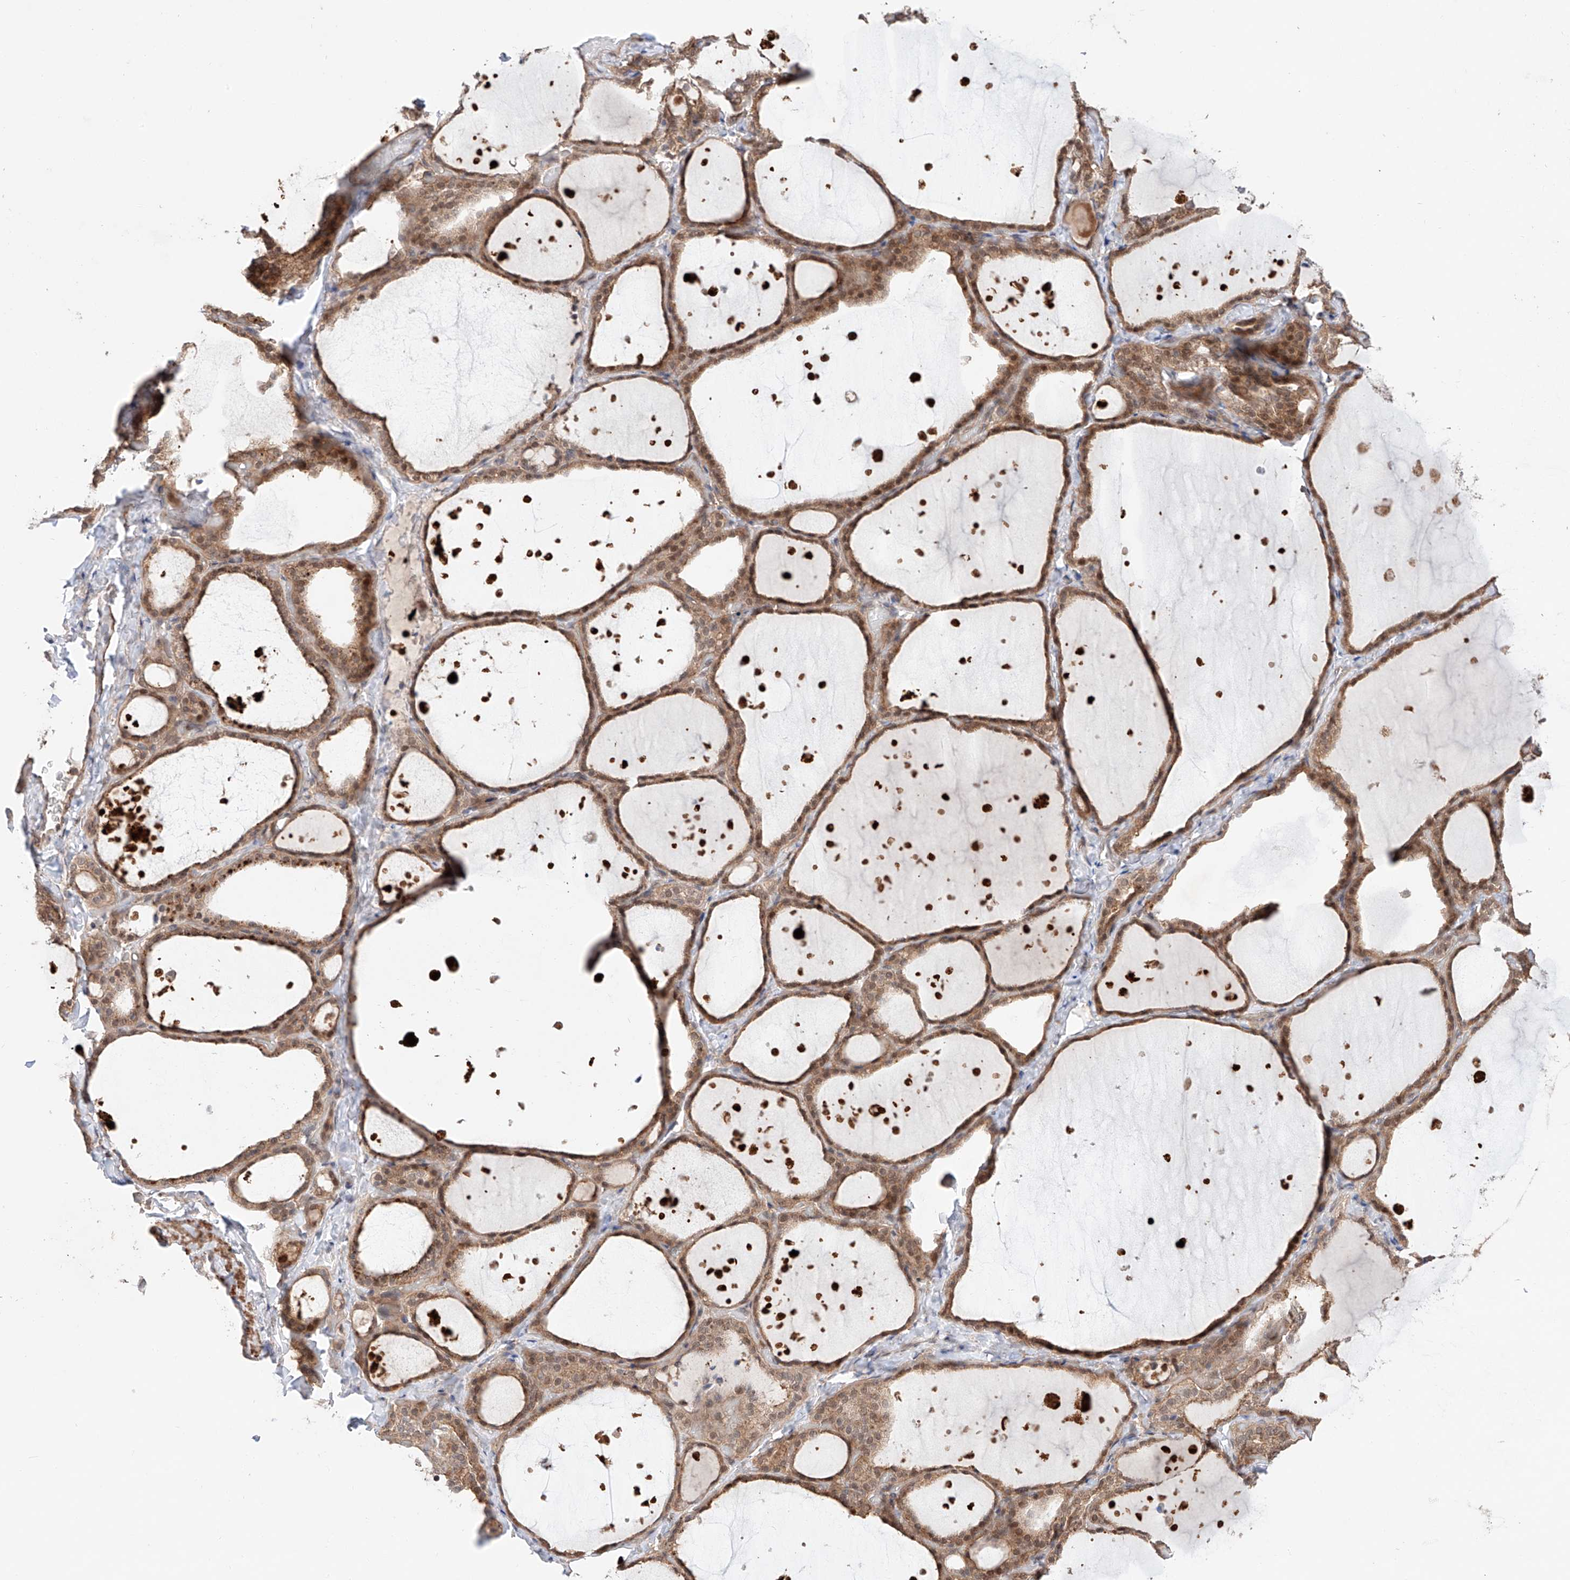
{"staining": {"intensity": "weak", "quantity": ">75%", "location": "cytoplasmic/membranous,nuclear"}, "tissue": "thyroid gland", "cell_type": "Glandular cells", "image_type": "normal", "snomed": [{"axis": "morphology", "description": "Normal tissue, NOS"}, {"axis": "topography", "description": "Thyroid gland"}], "caption": "A low amount of weak cytoplasmic/membranous,nuclear staining is appreciated in approximately >75% of glandular cells in benign thyroid gland. (Brightfield microscopy of DAB IHC at high magnification).", "gene": "TSR2", "patient": {"sex": "female", "age": 44}}